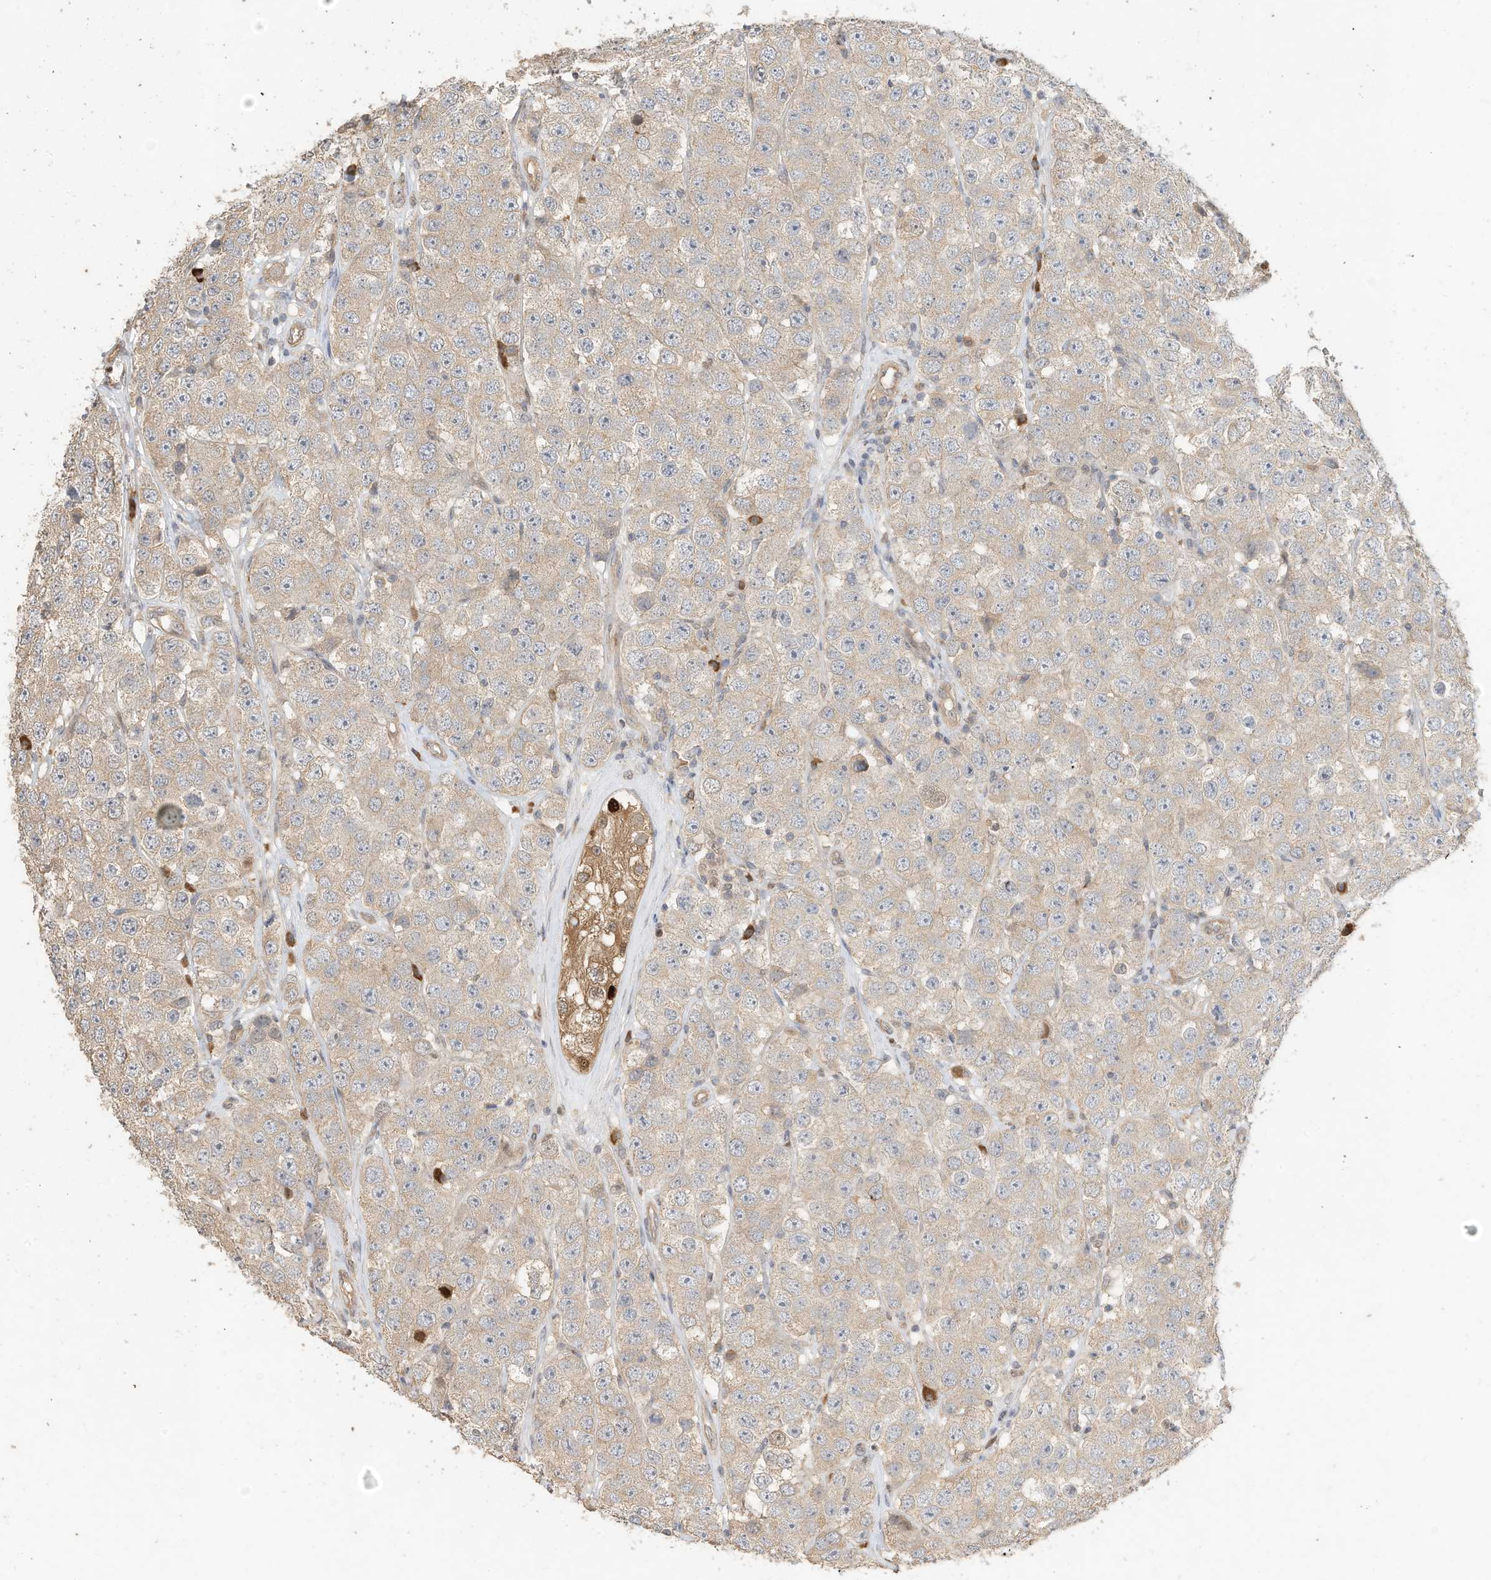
{"staining": {"intensity": "weak", "quantity": "25%-75%", "location": "cytoplasmic/membranous"}, "tissue": "testis cancer", "cell_type": "Tumor cells", "image_type": "cancer", "snomed": [{"axis": "morphology", "description": "Seminoma, NOS"}, {"axis": "topography", "description": "Testis"}], "caption": "Protein staining of testis cancer (seminoma) tissue shows weak cytoplasmic/membranous expression in about 25%-75% of tumor cells. (Brightfield microscopy of DAB IHC at high magnification).", "gene": "OFD1", "patient": {"sex": "male", "age": 28}}